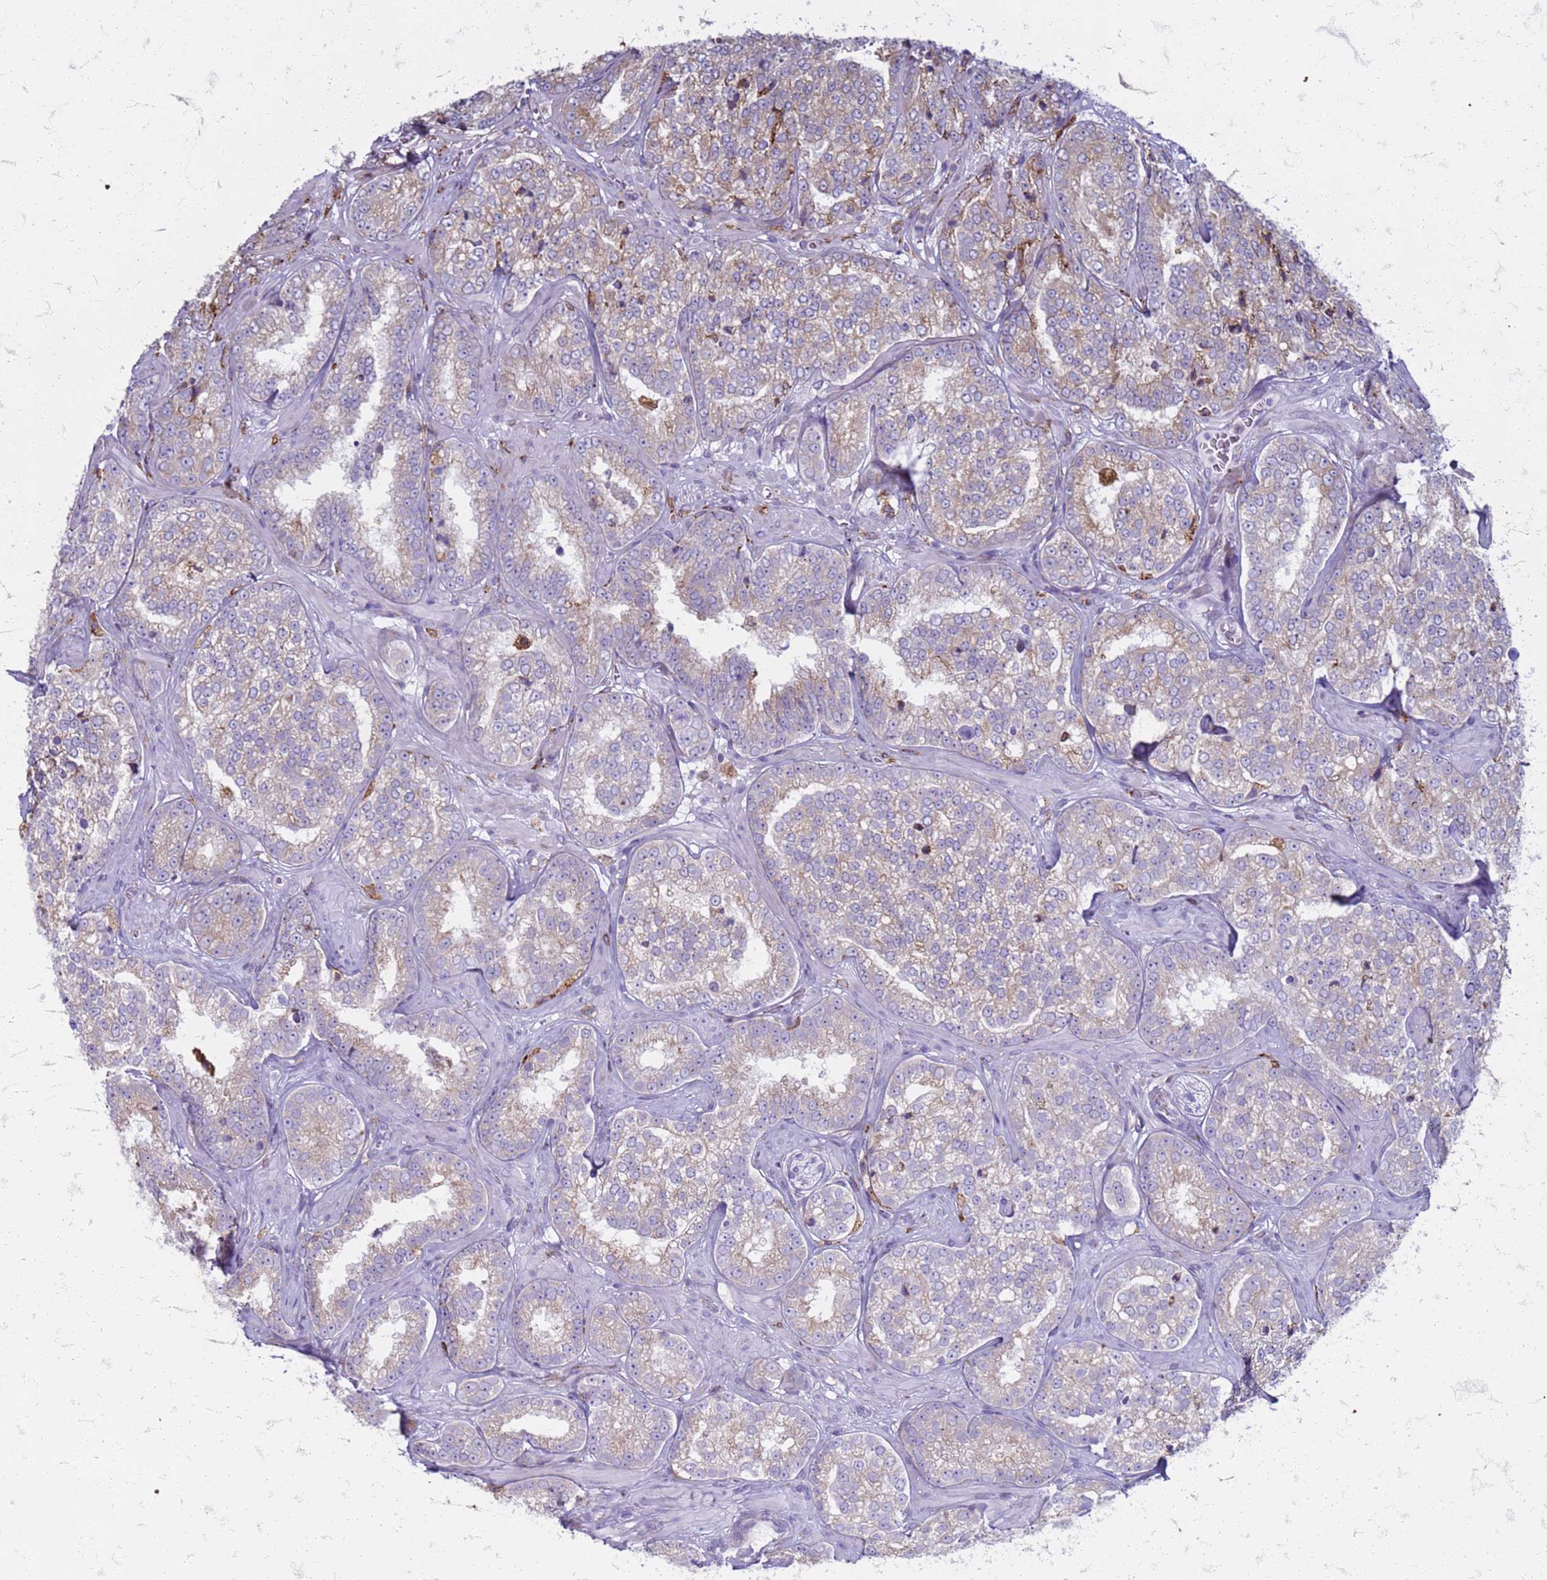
{"staining": {"intensity": "weak", "quantity": "25%-75%", "location": "cytoplasmic/membranous"}, "tissue": "prostate cancer", "cell_type": "Tumor cells", "image_type": "cancer", "snomed": [{"axis": "morphology", "description": "Normal tissue, NOS"}, {"axis": "morphology", "description": "Adenocarcinoma, High grade"}, {"axis": "topography", "description": "Prostate"}], "caption": "Prostate cancer (high-grade adenocarcinoma) stained with immunohistochemistry (IHC) displays weak cytoplasmic/membranous positivity in approximately 25%-75% of tumor cells.", "gene": "PDK3", "patient": {"sex": "male", "age": 83}}